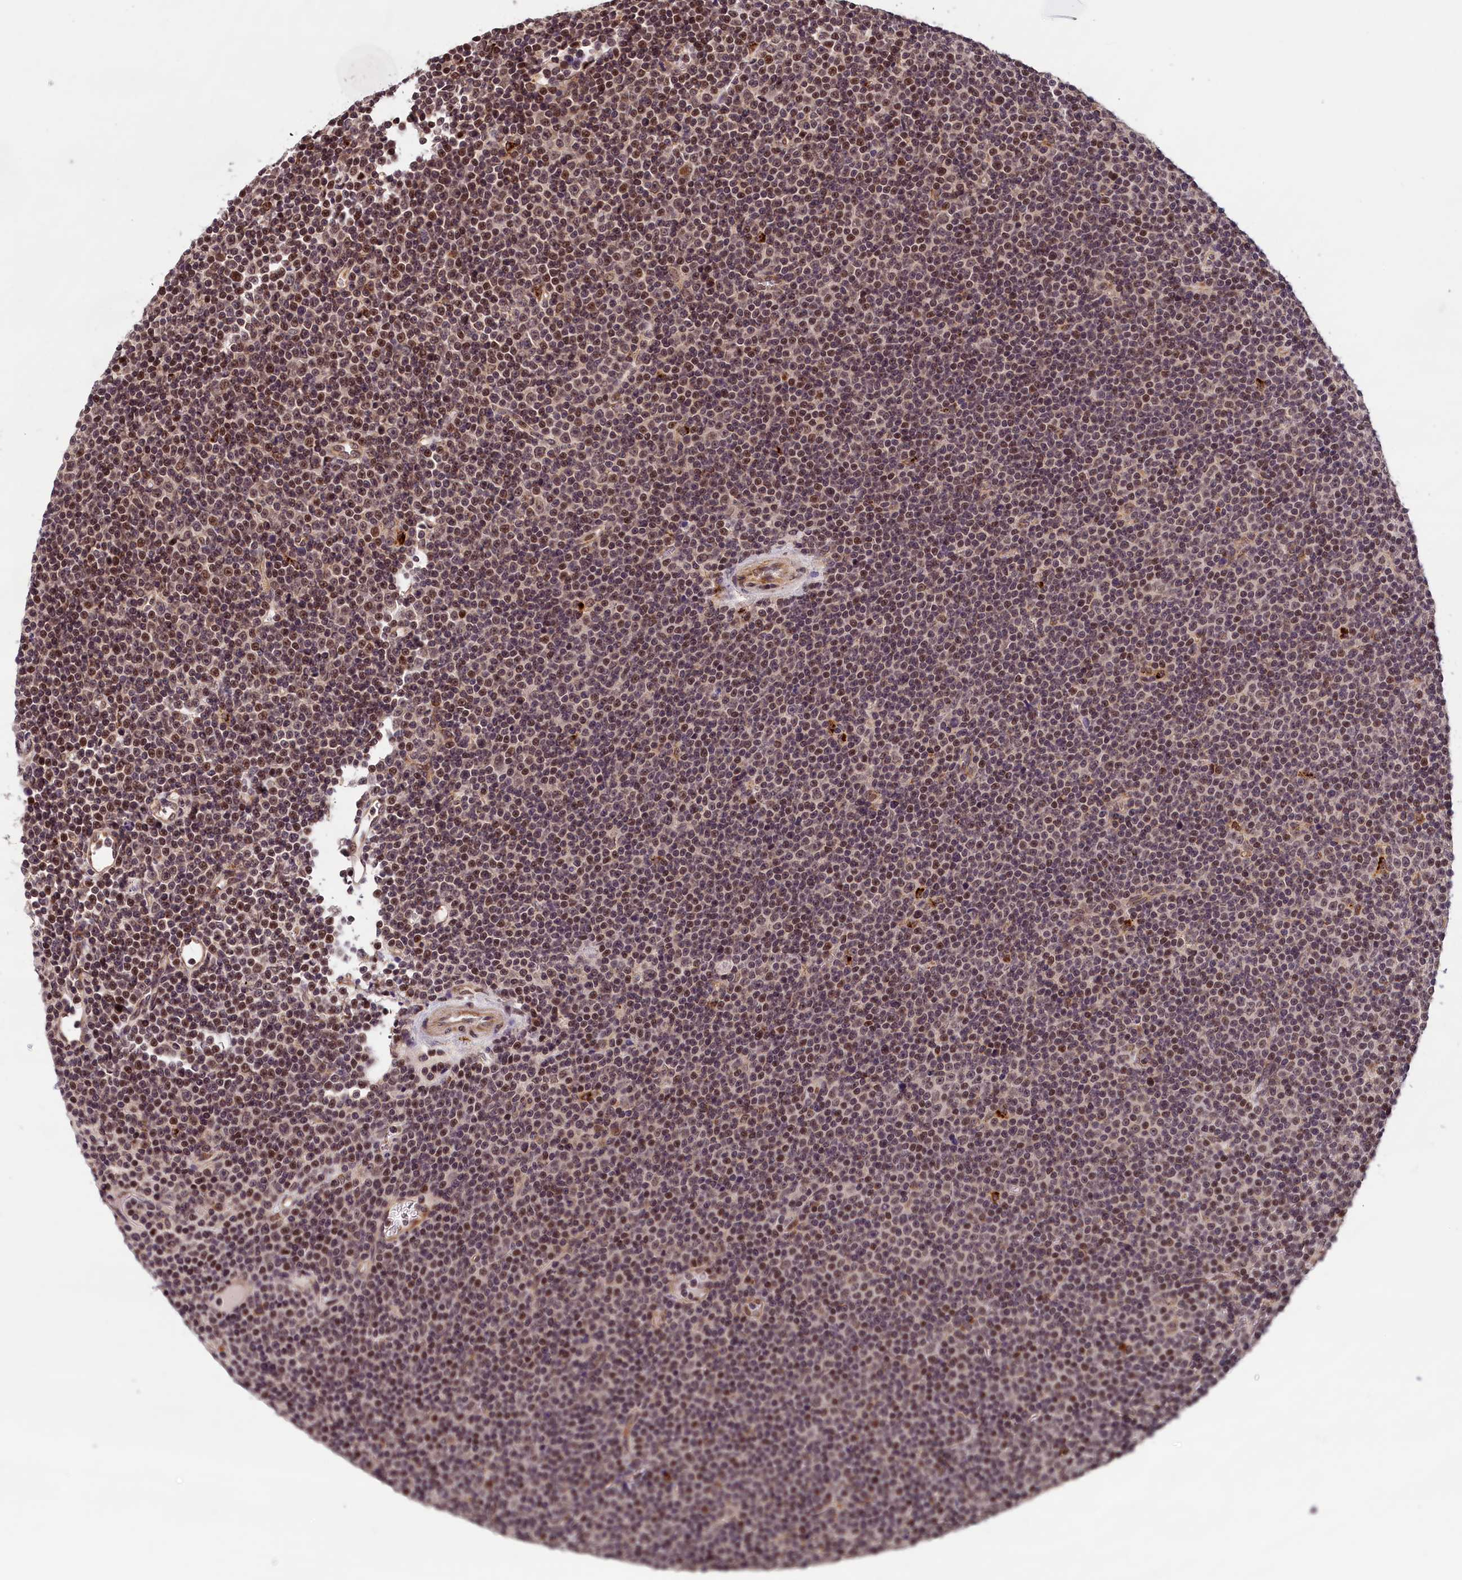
{"staining": {"intensity": "moderate", "quantity": "25%-75%", "location": "nuclear"}, "tissue": "lymphoma", "cell_type": "Tumor cells", "image_type": "cancer", "snomed": [{"axis": "morphology", "description": "Malignant lymphoma, non-Hodgkin's type, Low grade"}, {"axis": "topography", "description": "Lymph node"}], "caption": "The micrograph exhibits immunohistochemical staining of lymphoma. There is moderate nuclear expression is present in about 25%-75% of tumor cells.", "gene": "KCNK6", "patient": {"sex": "female", "age": 67}}